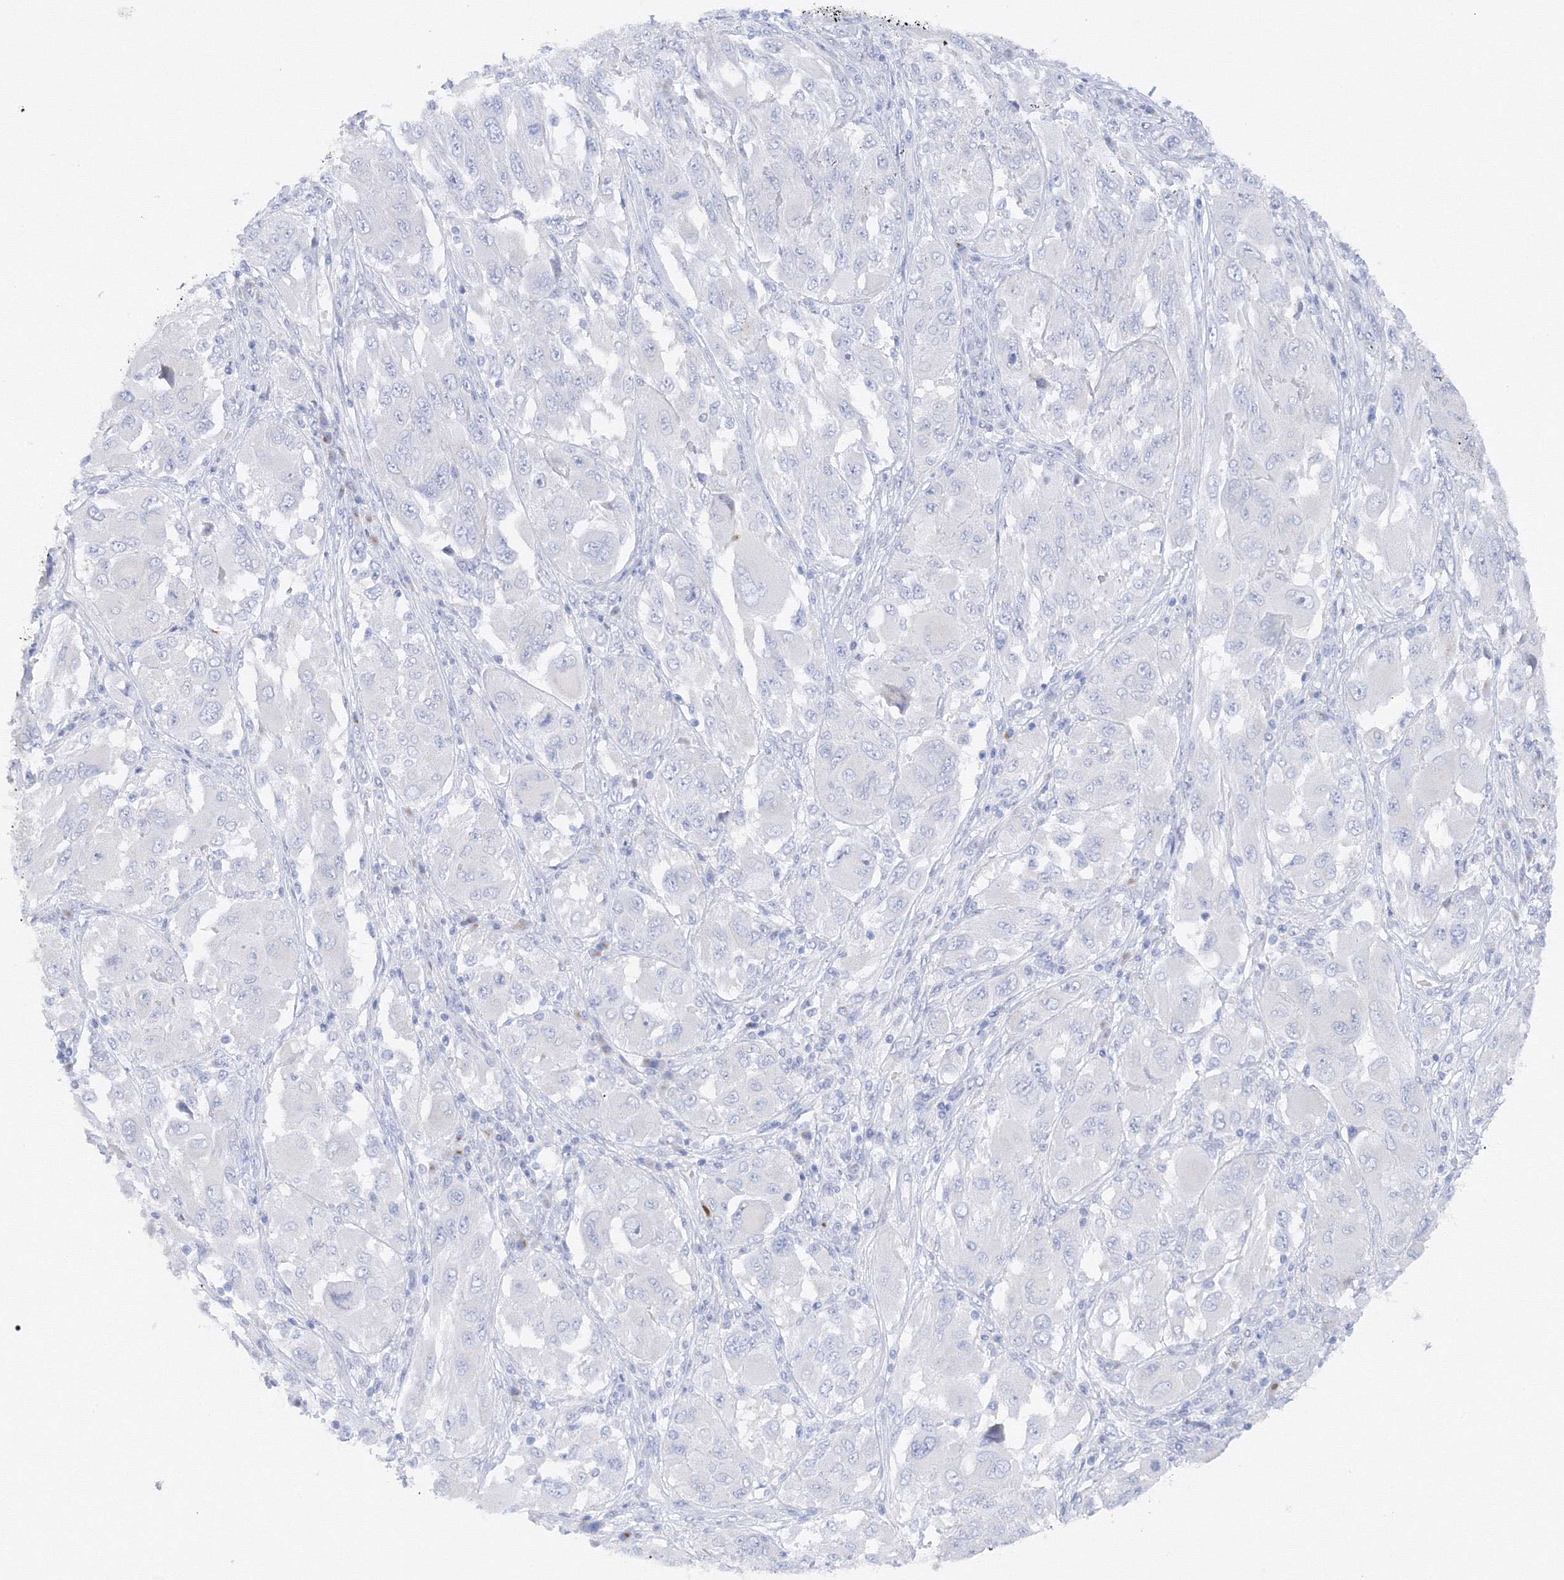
{"staining": {"intensity": "negative", "quantity": "none", "location": "none"}, "tissue": "melanoma", "cell_type": "Tumor cells", "image_type": "cancer", "snomed": [{"axis": "morphology", "description": "Malignant melanoma, NOS"}, {"axis": "topography", "description": "Skin"}], "caption": "Protein analysis of malignant melanoma demonstrates no significant positivity in tumor cells.", "gene": "TAMM41", "patient": {"sex": "female", "age": 91}}